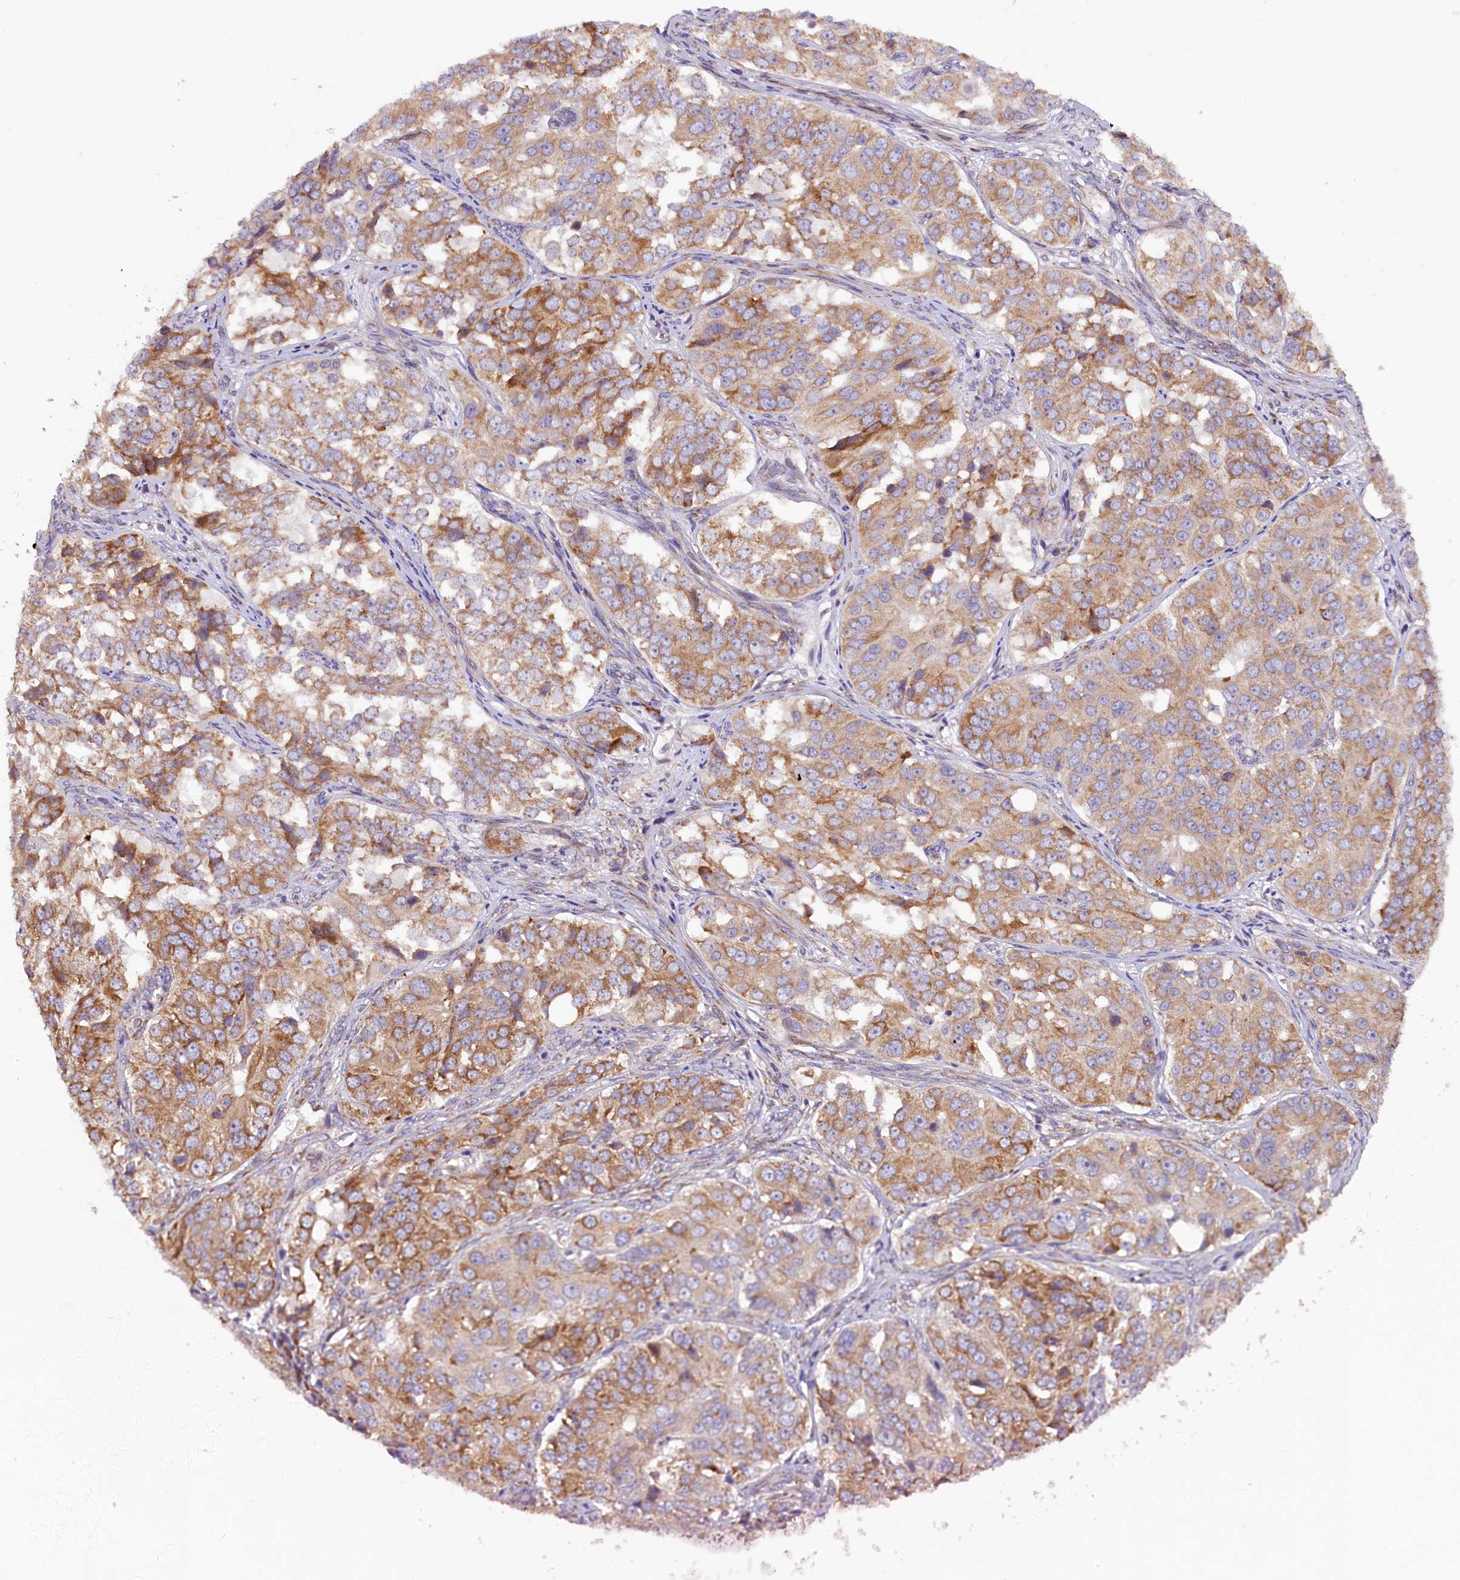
{"staining": {"intensity": "moderate", "quantity": ">75%", "location": "cytoplasmic/membranous"}, "tissue": "ovarian cancer", "cell_type": "Tumor cells", "image_type": "cancer", "snomed": [{"axis": "morphology", "description": "Carcinoma, endometroid"}, {"axis": "topography", "description": "Ovary"}], "caption": "A micrograph of human ovarian cancer stained for a protein reveals moderate cytoplasmic/membranous brown staining in tumor cells.", "gene": "SSC5D", "patient": {"sex": "female", "age": 51}}